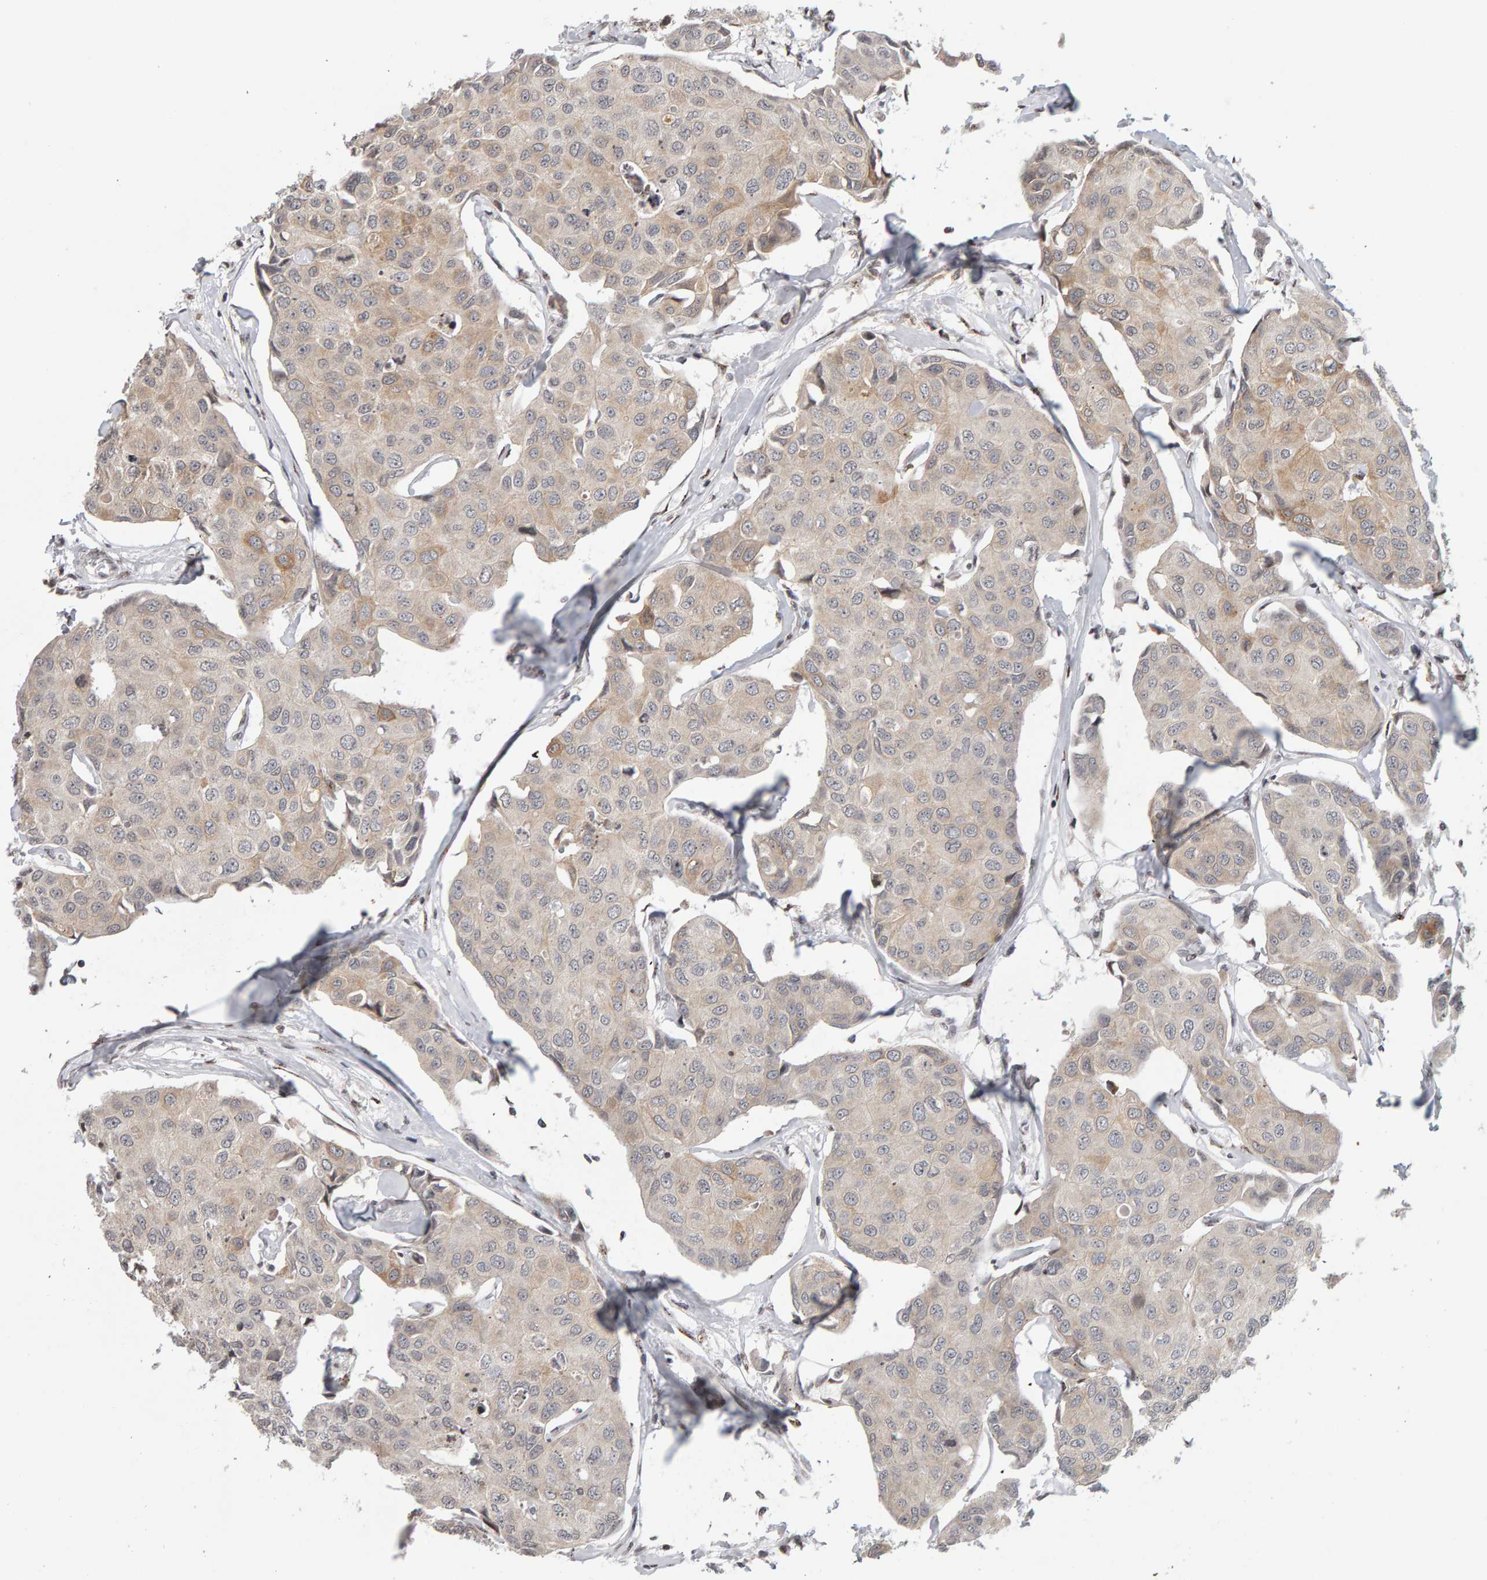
{"staining": {"intensity": "weak", "quantity": "<25%", "location": "cytoplasmic/membranous"}, "tissue": "breast cancer", "cell_type": "Tumor cells", "image_type": "cancer", "snomed": [{"axis": "morphology", "description": "Duct carcinoma"}, {"axis": "topography", "description": "Breast"}], "caption": "IHC of human breast cancer (intraductal carcinoma) demonstrates no staining in tumor cells. Nuclei are stained in blue.", "gene": "TRAM1", "patient": {"sex": "female", "age": 80}}